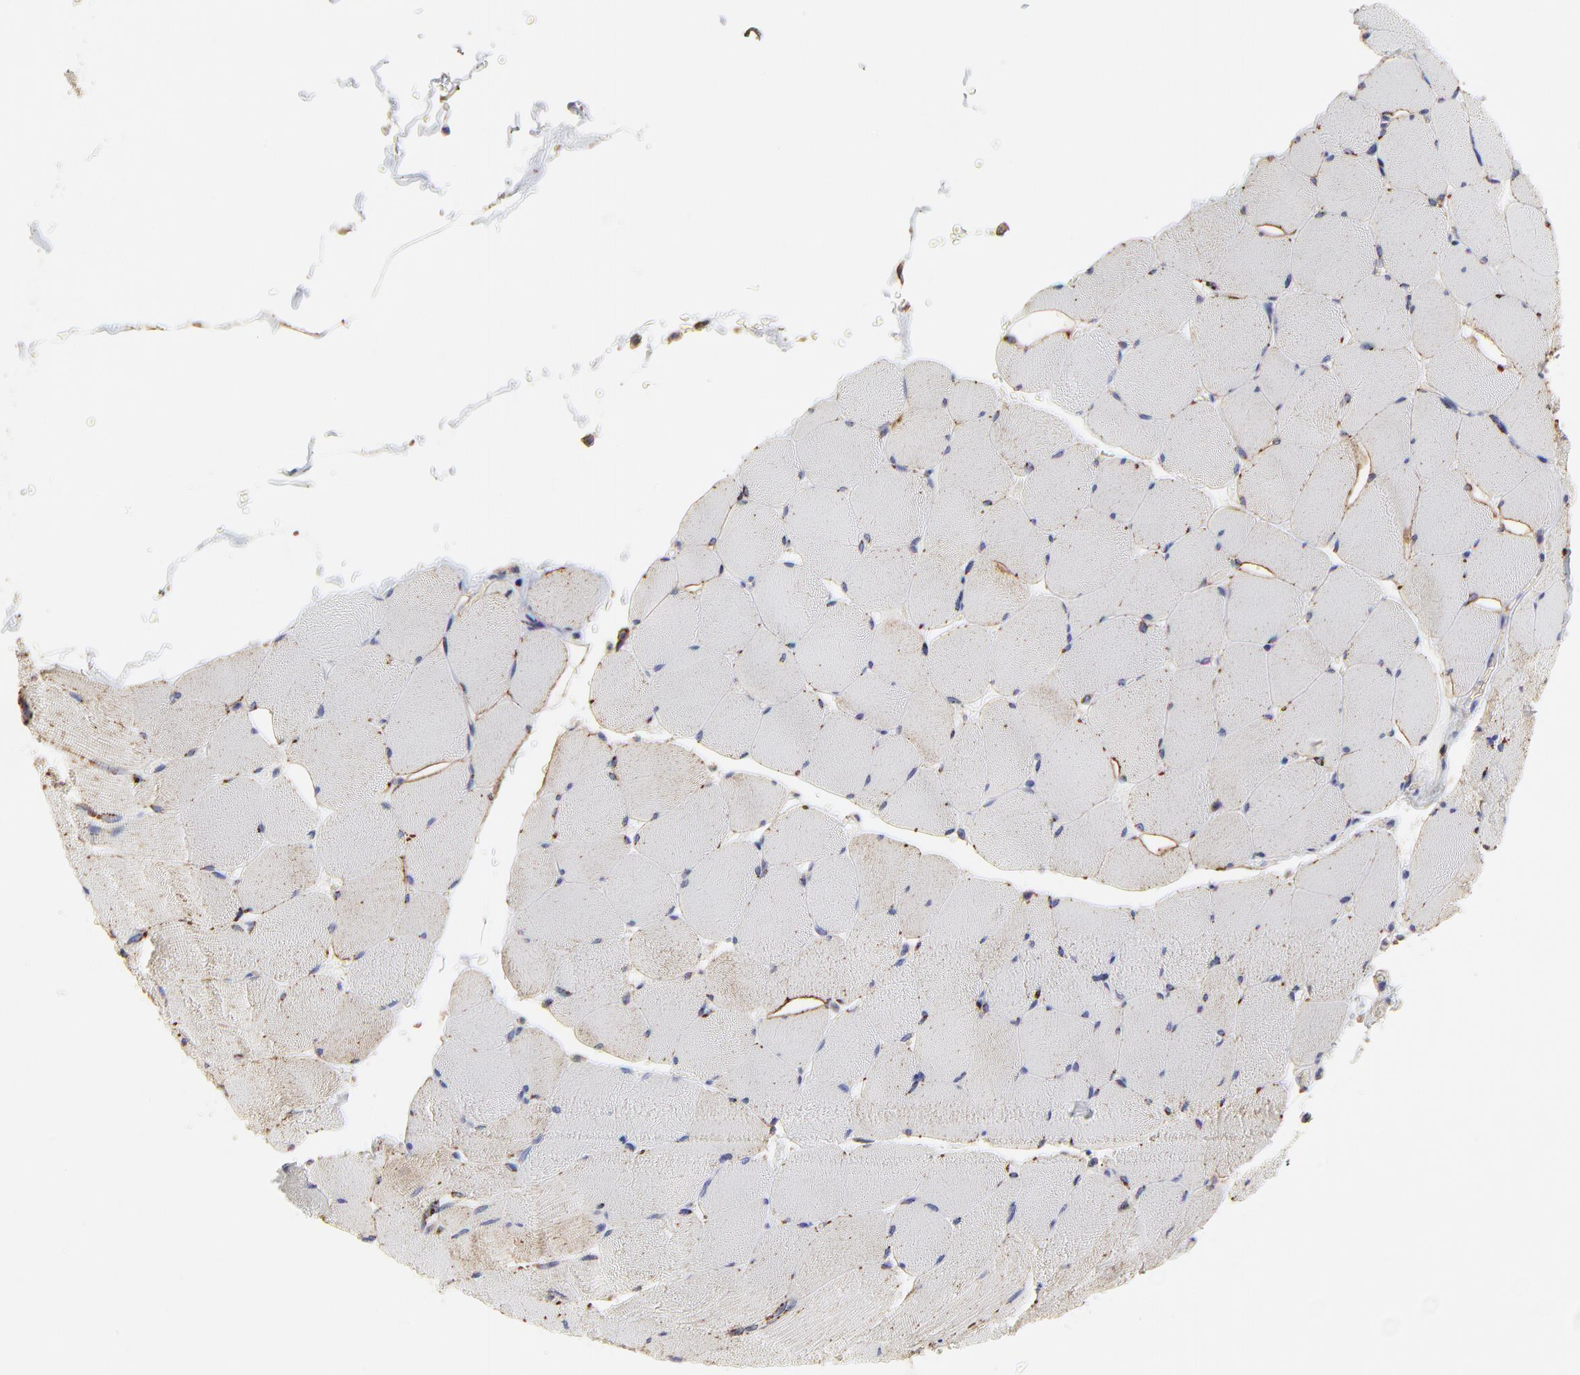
{"staining": {"intensity": "negative", "quantity": "none", "location": "none"}, "tissue": "skeletal muscle", "cell_type": "Myocytes", "image_type": "normal", "snomed": [{"axis": "morphology", "description": "Normal tissue, NOS"}, {"axis": "topography", "description": "Skeletal muscle"}], "caption": "The immunohistochemistry (IHC) histopathology image has no significant staining in myocytes of skeletal muscle.", "gene": "ANXA6", "patient": {"sex": "male", "age": 62}}